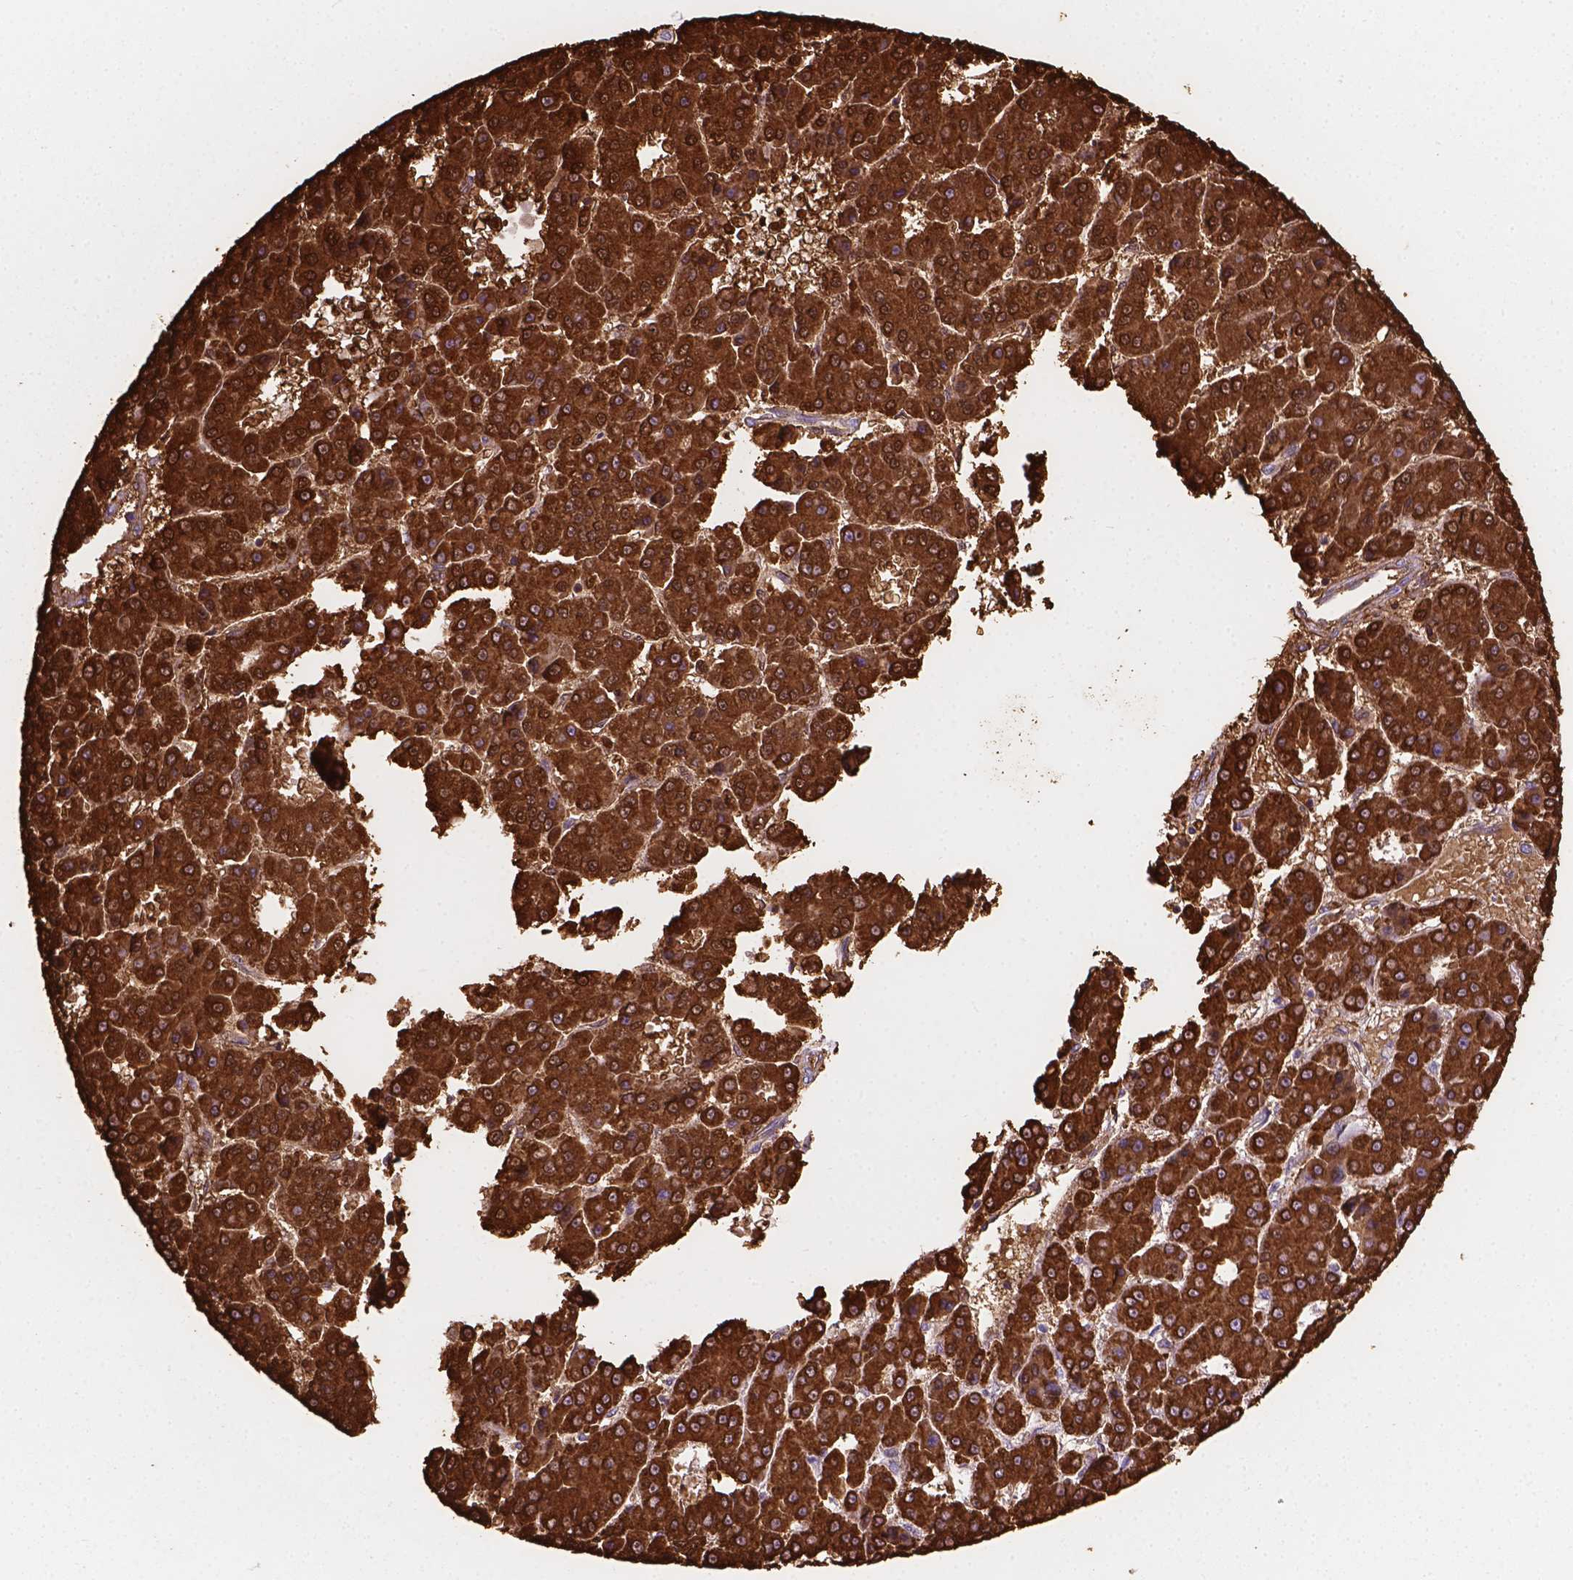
{"staining": {"intensity": "strong", "quantity": ">75%", "location": "cytoplasmic/membranous"}, "tissue": "liver cancer", "cell_type": "Tumor cells", "image_type": "cancer", "snomed": [{"axis": "morphology", "description": "Carcinoma, Hepatocellular, NOS"}, {"axis": "topography", "description": "Liver"}], "caption": "Human liver cancer (hepatocellular carcinoma) stained with a brown dye shows strong cytoplasmic/membranous positive staining in approximately >75% of tumor cells.", "gene": "MACF1", "patient": {"sex": "male", "age": 70}}